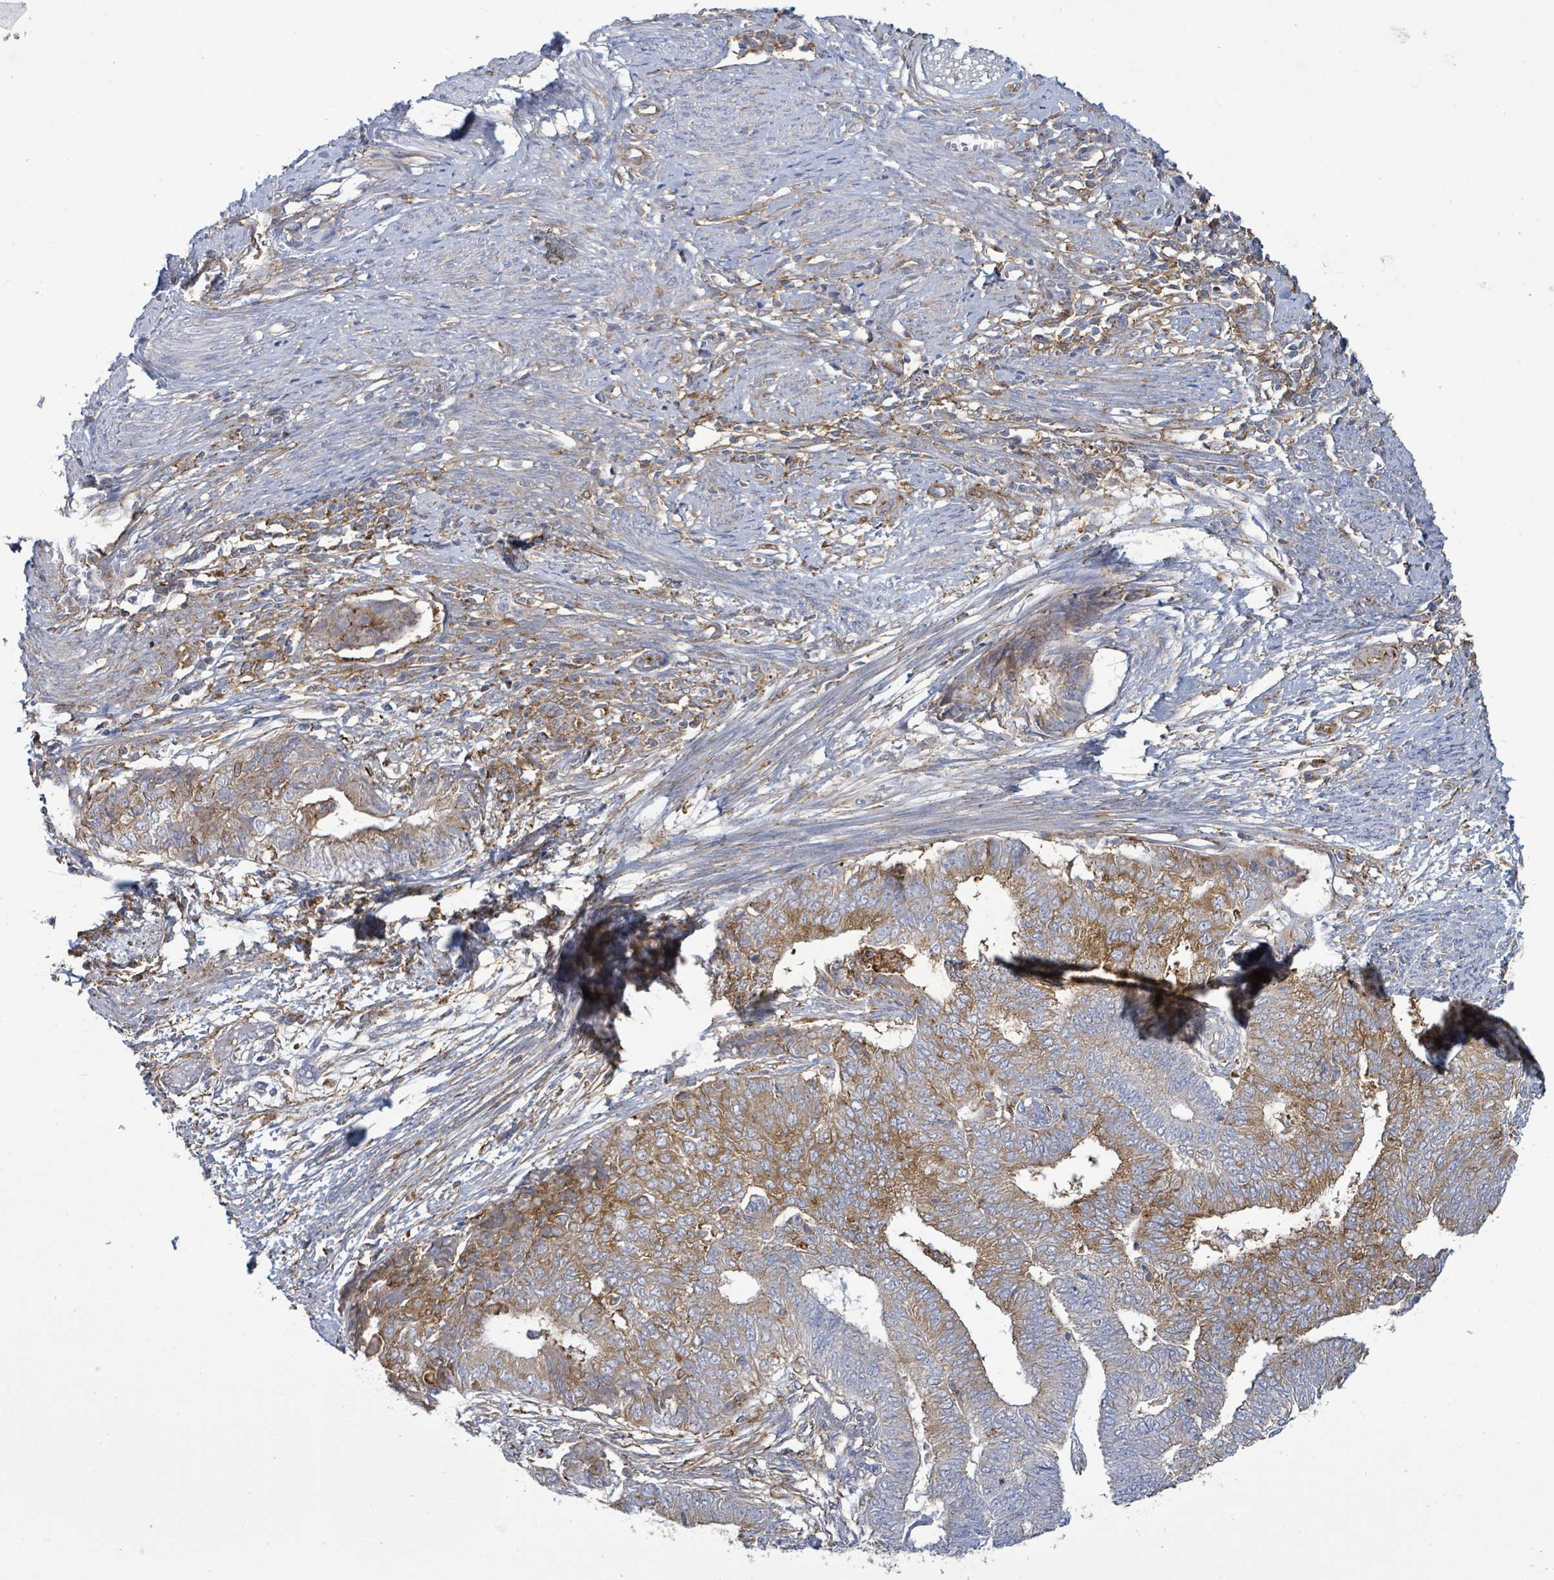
{"staining": {"intensity": "moderate", "quantity": "25%-75%", "location": "cytoplasmic/membranous"}, "tissue": "endometrial cancer", "cell_type": "Tumor cells", "image_type": "cancer", "snomed": [{"axis": "morphology", "description": "Adenocarcinoma, NOS"}, {"axis": "topography", "description": "Endometrium"}], "caption": "This histopathology image demonstrates immunohistochemistry staining of human endometrial adenocarcinoma, with medium moderate cytoplasmic/membranous staining in about 25%-75% of tumor cells.", "gene": "EGFL7", "patient": {"sex": "female", "age": 62}}